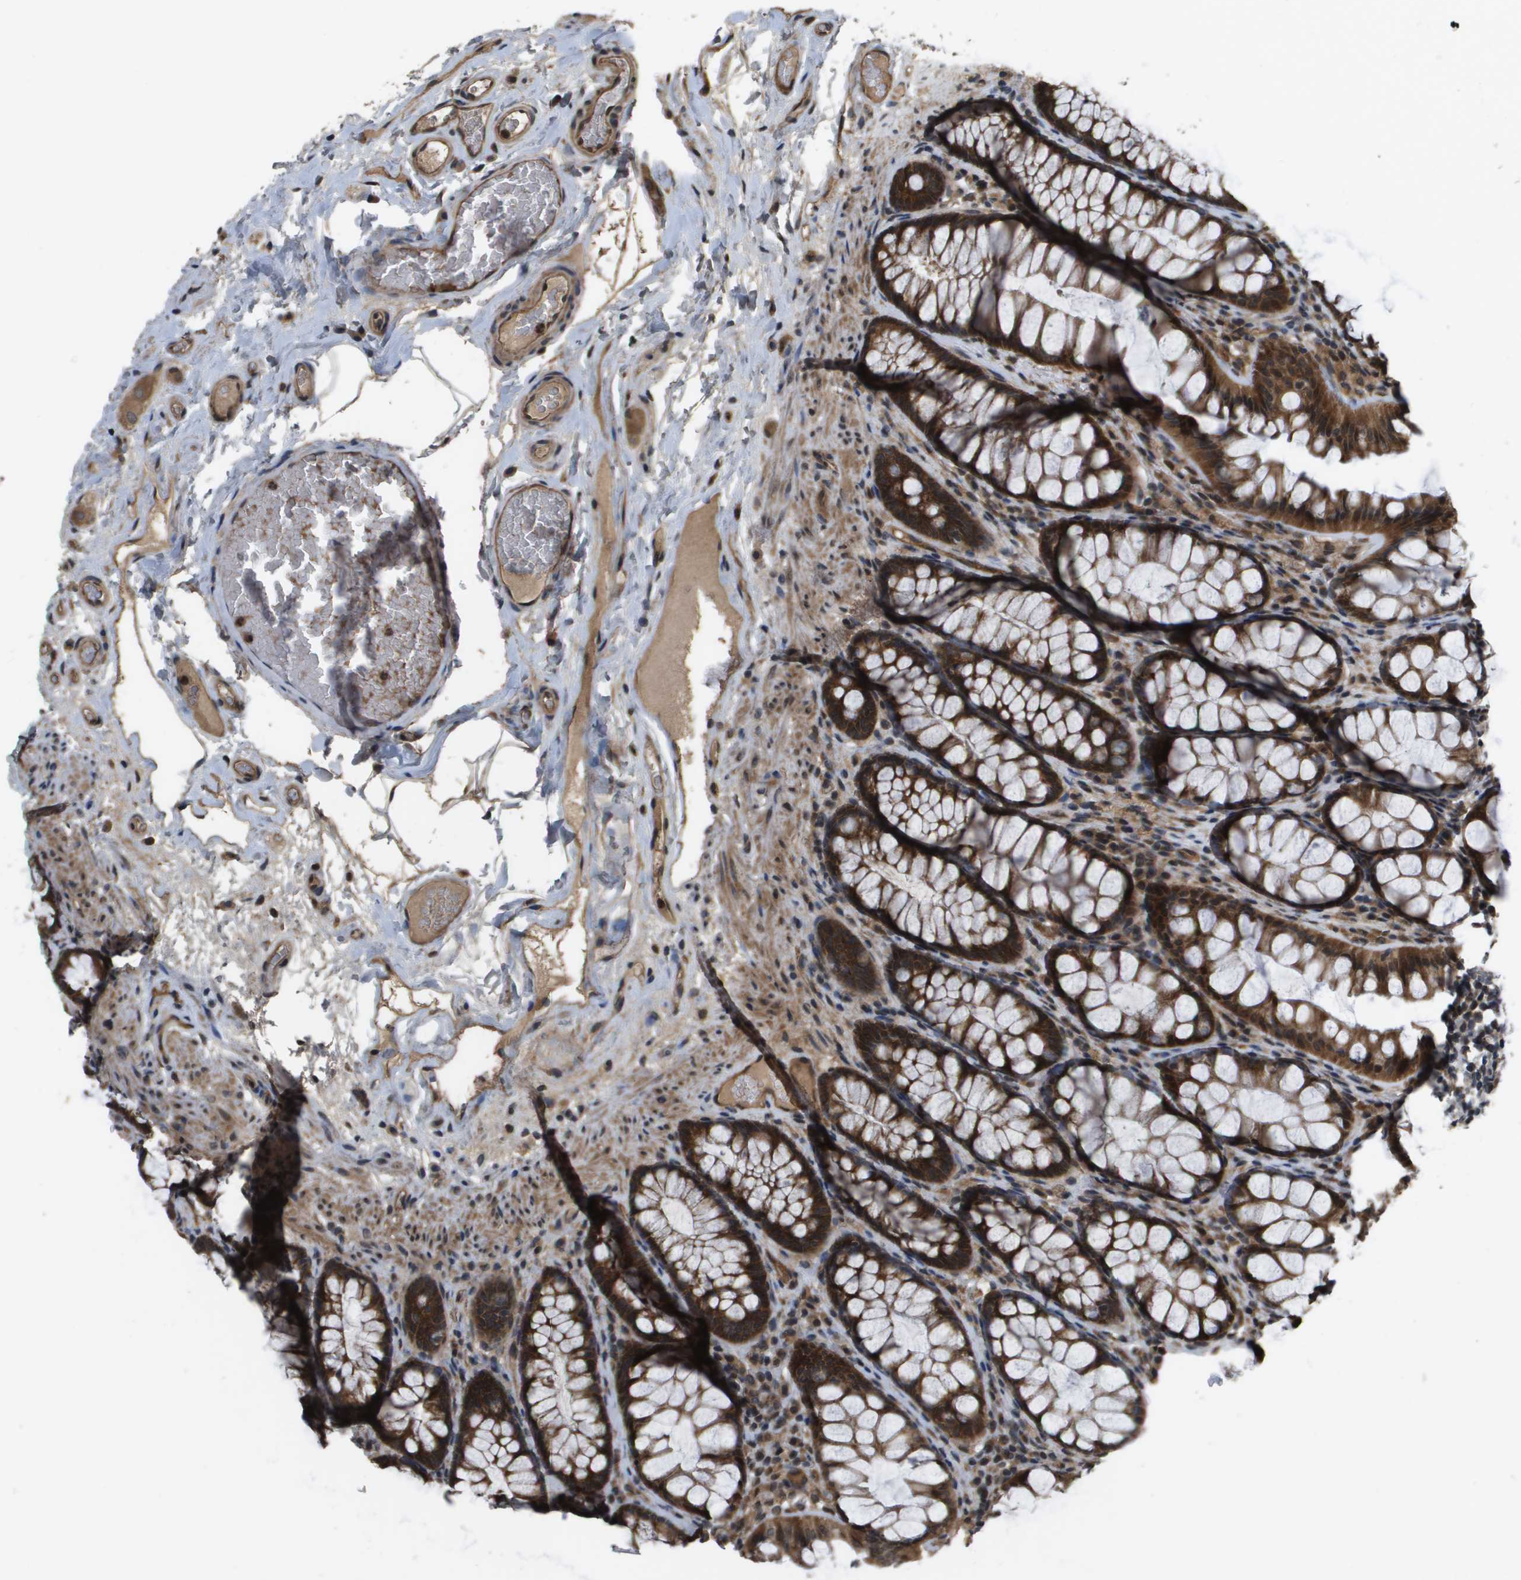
{"staining": {"intensity": "moderate", "quantity": ">75%", "location": "cytoplasmic/membranous"}, "tissue": "colon", "cell_type": "Endothelial cells", "image_type": "normal", "snomed": [{"axis": "morphology", "description": "Normal tissue, NOS"}, {"axis": "topography", "description": "Colon"}], "caption": "Benign colon shows moderate cytoplasmic/membranous positivity in about >75% of endothelial cells, visualized by immunohistochemistry. (DAB (3,3'-diaminobenzidine) IHC with brightfield microscopy, high magnification).", "gene": "SPTLC1", "patient": {"sex": "female", "age": 55}}